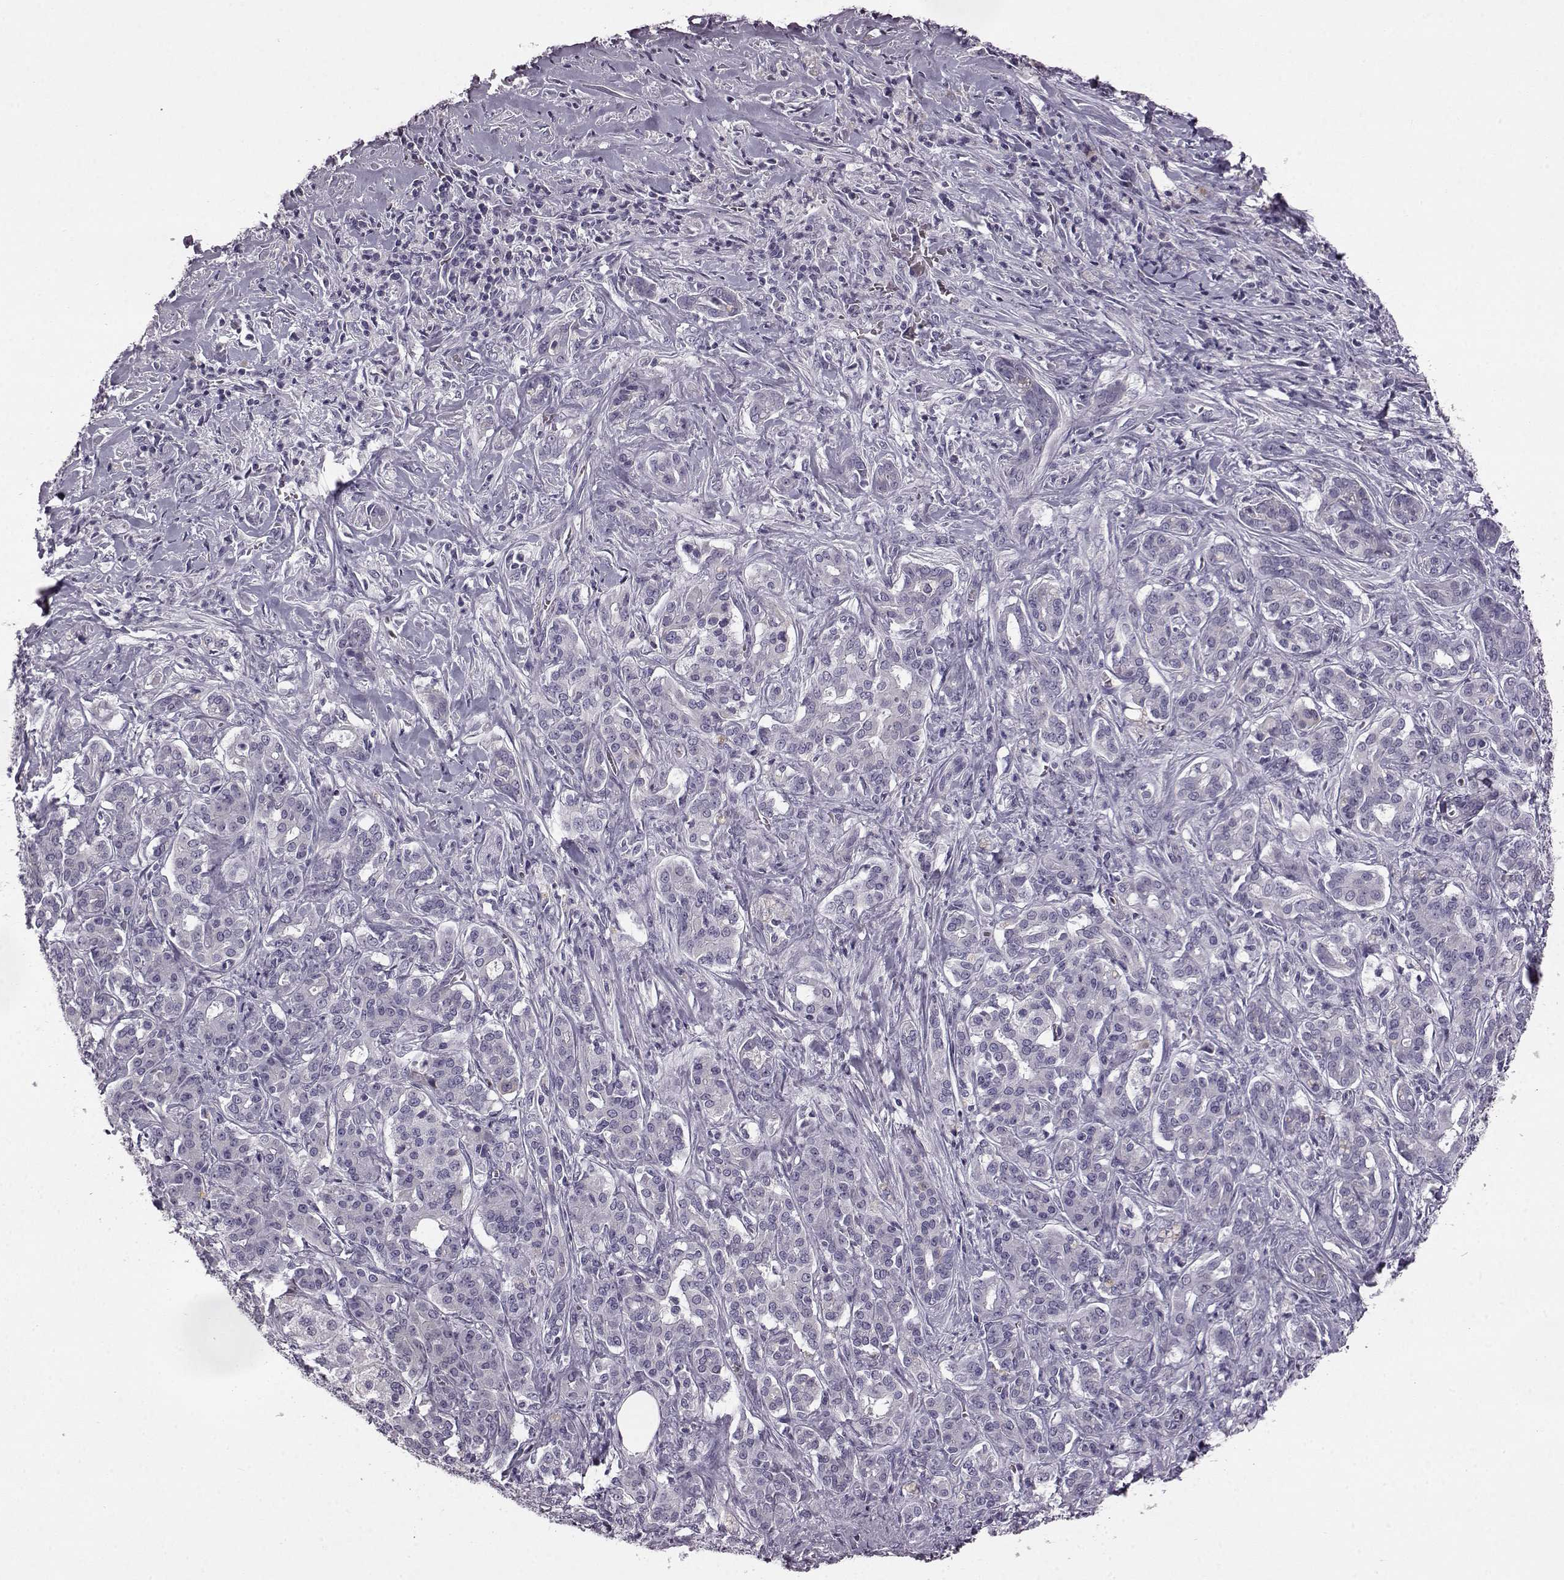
{"staining": {"intensity": "negative", "quantity": "none", "location": "none"}, "tissue": "pancreatic cancer", "cell_type": "Tumor cells", "image_type": "cancer", "snomed": [{"axis": "morphology", "description": "Normal tissue, NOS"}, {"axis": "morphology", "description": "Inflammation, NOS"}, {"axis": "morphology", "description": "Adenocarcinoma, NOS"}, {"axis": "topography", "description": "Pancreas"}], "caption": "DAB immunohistochemical staining of human pancreatic adenocarcinoma shows no significant staining in tumor cells.", "gene": "ODAD4", "patient": {"sex": "male", "age": 57}}